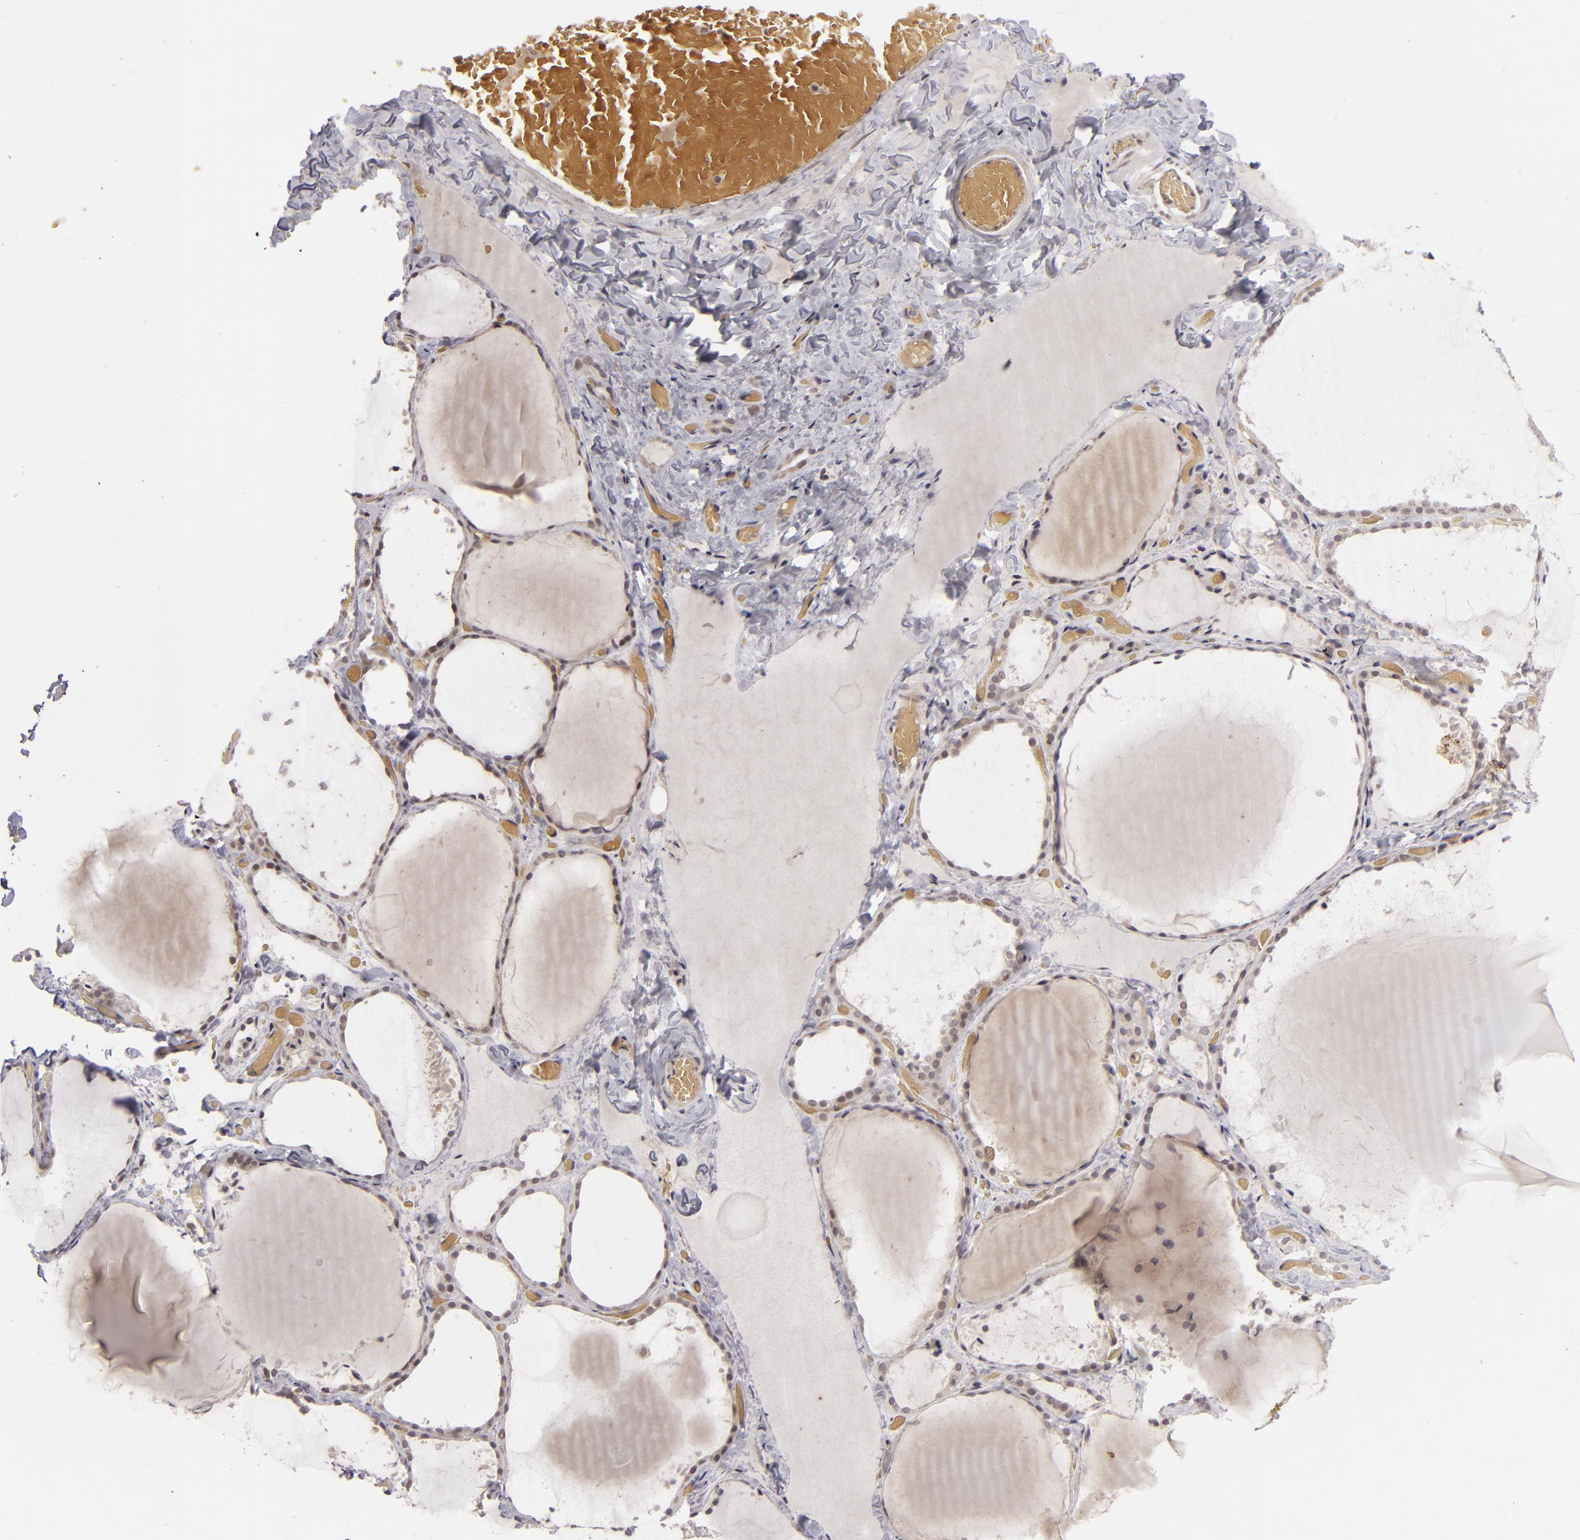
{"staining": {"intensity": "weak", "quantity": "25%-75%", "location": "cytoplasmic/membranous"}, "tissue": "thyroid gland", "cell_type": "Glandular cells", "image_type": "normal", "snomed": [{"axis": "morphology", "description": "Normal tissue, NOS"}, {"axis": "topography", "description": "Thyroid gland"}], "caption": "Thyroid gland stained with DAB (3,3'-diaminobenzidine) immunohistochemistry exhibits low levels of weak cytoplasmic/membranous expression in approximately 25%-75% of glandular cells. (DAB (3,3'-diaminobenzidine) IHC with brightfield microscopy, high magnification).", "gene": "DFFA", "patient": {"sex": "female", "age": 22}}